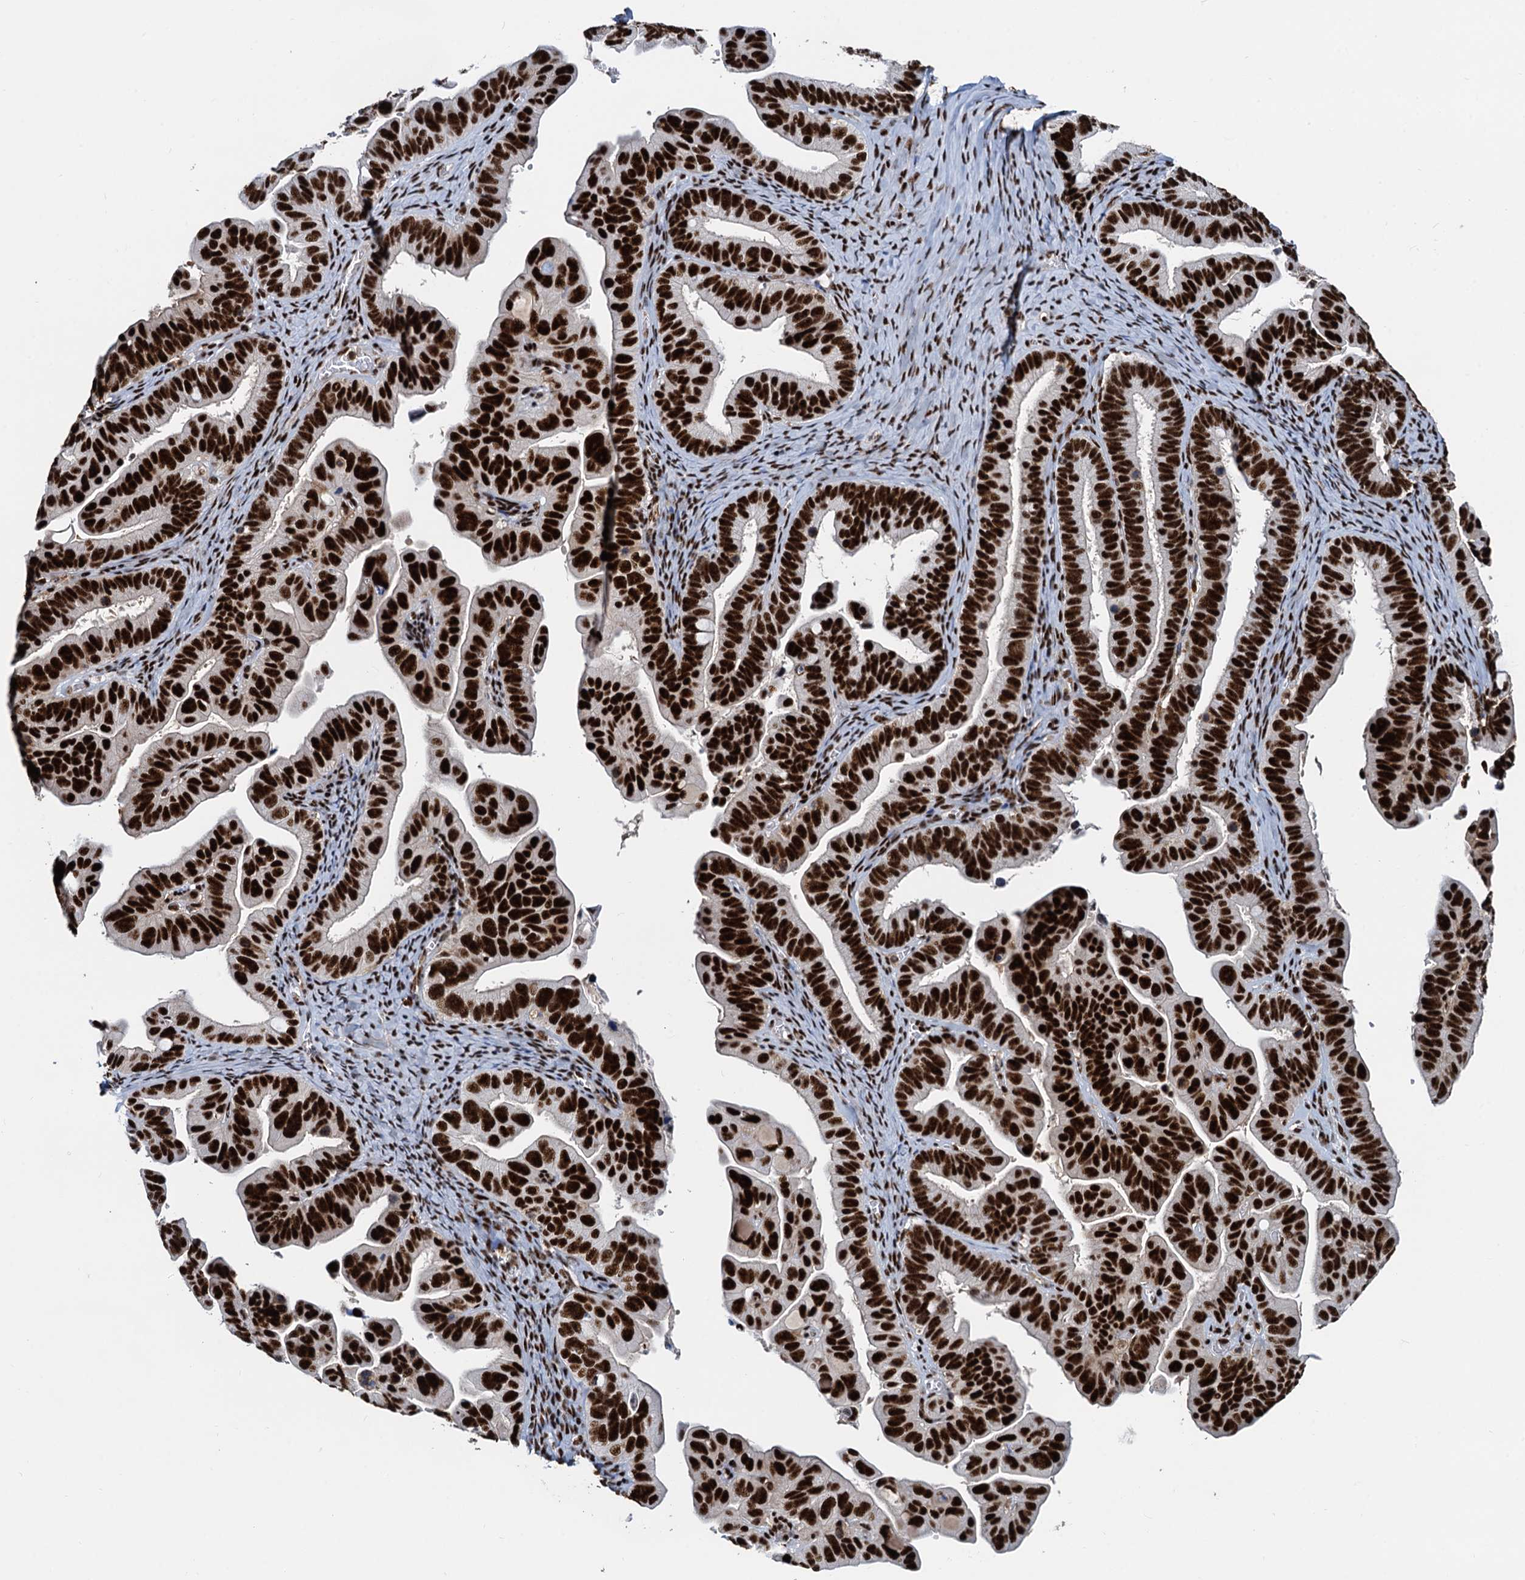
{"staining": {"intensity": "strong", "quantity": ">75%", "location": "nuclear"}, "tissue": "ovarian cancer", "cell_type": "Tumor cells", "image_type": "cancer", "snomed": [{"axis": "morphology", "description": "Cystadenocarcinoma, serous, NOS"}, {"axis": "topography", "description": "Ovary"}], "caption": "Serous cystadenocarcinoma (ovarian) tissue exhibits strong nuclear expression in about >75% of tumor cells", "gene": "RBM26", "patient": {"sex": "female", "age": 56}}